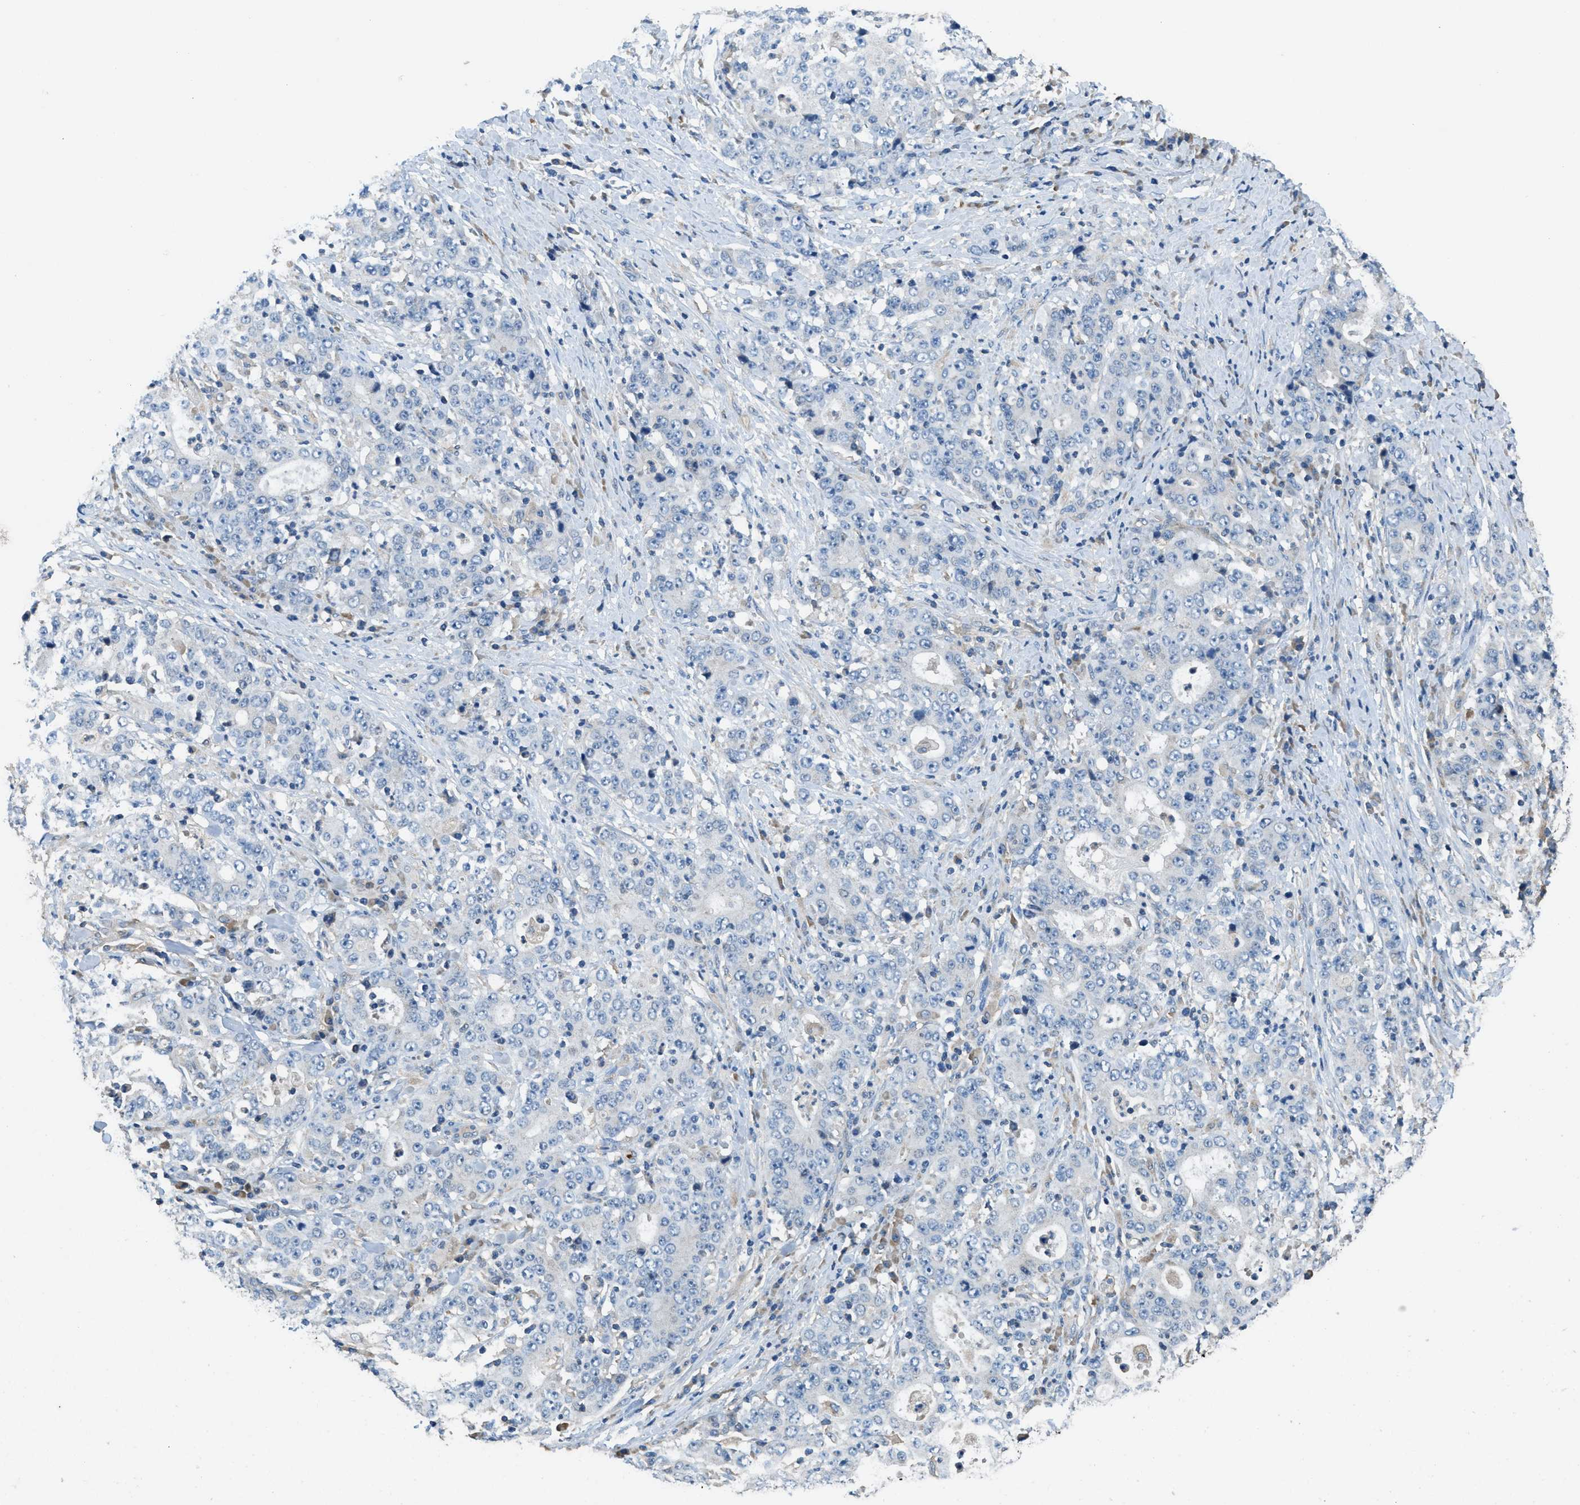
{"staining": {"intensity": "negative", "quantity": "none", "location": "none"}, "tissue": "stomach cancer", "cell_type": "Tumor cells", "image_type": "cancer", "snomed": [{"axis": "morphology", "description": "Normal tissue, NOS"}, {"axis": "morphology", "description": "Adenocarcinoma, NOS"}, {"axis": "topography", "description": "Stomach, upper"}, {"axis": "topography", "description": "Stomach"}], "caption": "High power microscopy micrograph of an immunohistochemistry photomicrograph of stomach cancer (adenocarcinoma), revealing no significant expression in tumor cells.", "gene": "DGKE", "patient": {"sex": "male", "age": 59}}